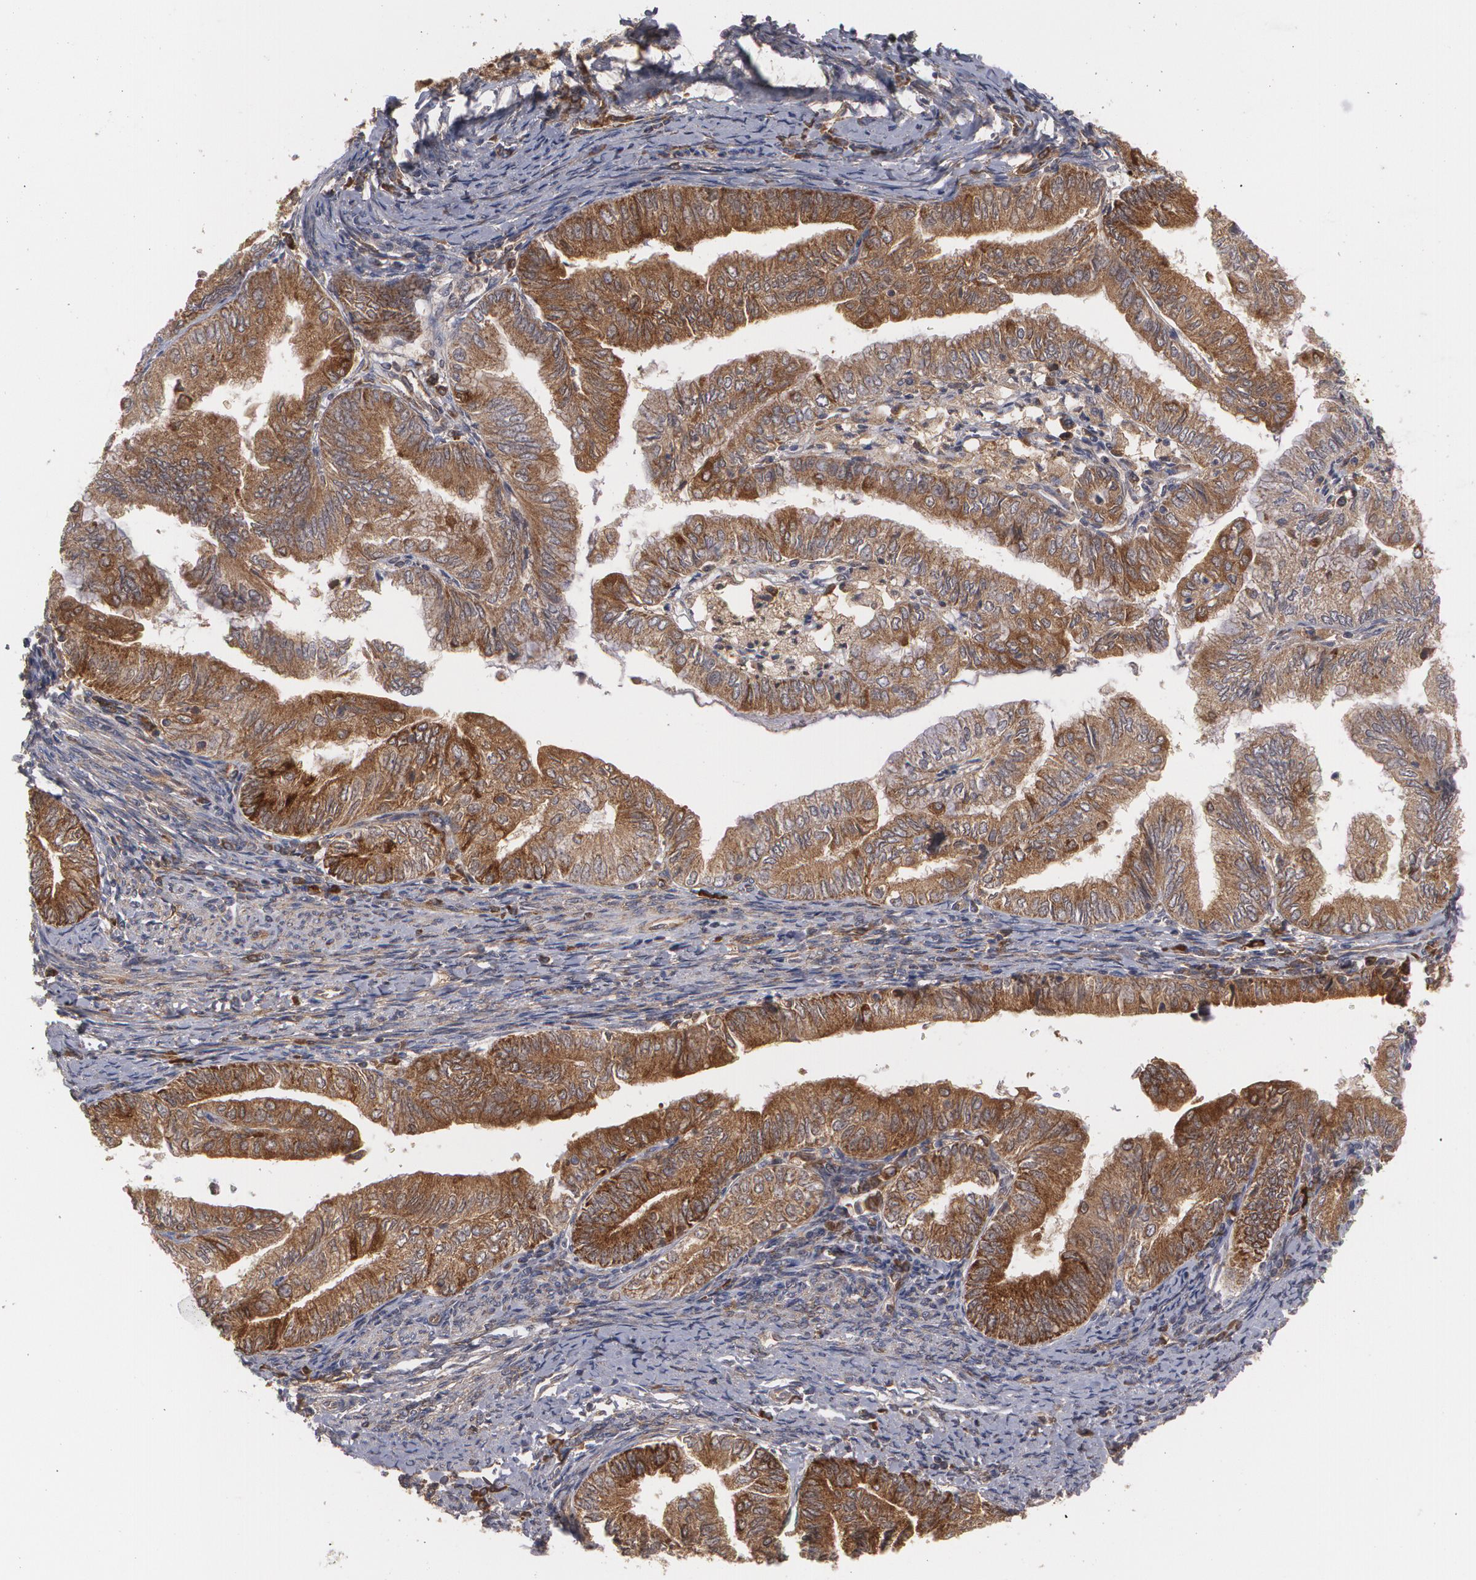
{"staining": {"intensity": "moderate", "quantity": ">75%", "location": "cytoplasmic/membranous"}, "tissue": "endometrial cancer", "cell_type": "Tumor cells", "image_type": "cancer", "snomed": [{"axis": "morphology", "description": "Adenocarcinoma, NOS"}, {"axis": "topography", "description": "Endometrium"}], "caption": "IHC photomicrograph of neoplastic tissue: endometrial cancer stained using IHC shows medium levels of moderate protein expression localized specifically in the cytoplasmic/membranous of tumor cells, appearing as a cytoplasmic/membranous brown color.", "gene": "BMP6", "patient": {"sex": "female", "age": 66}}